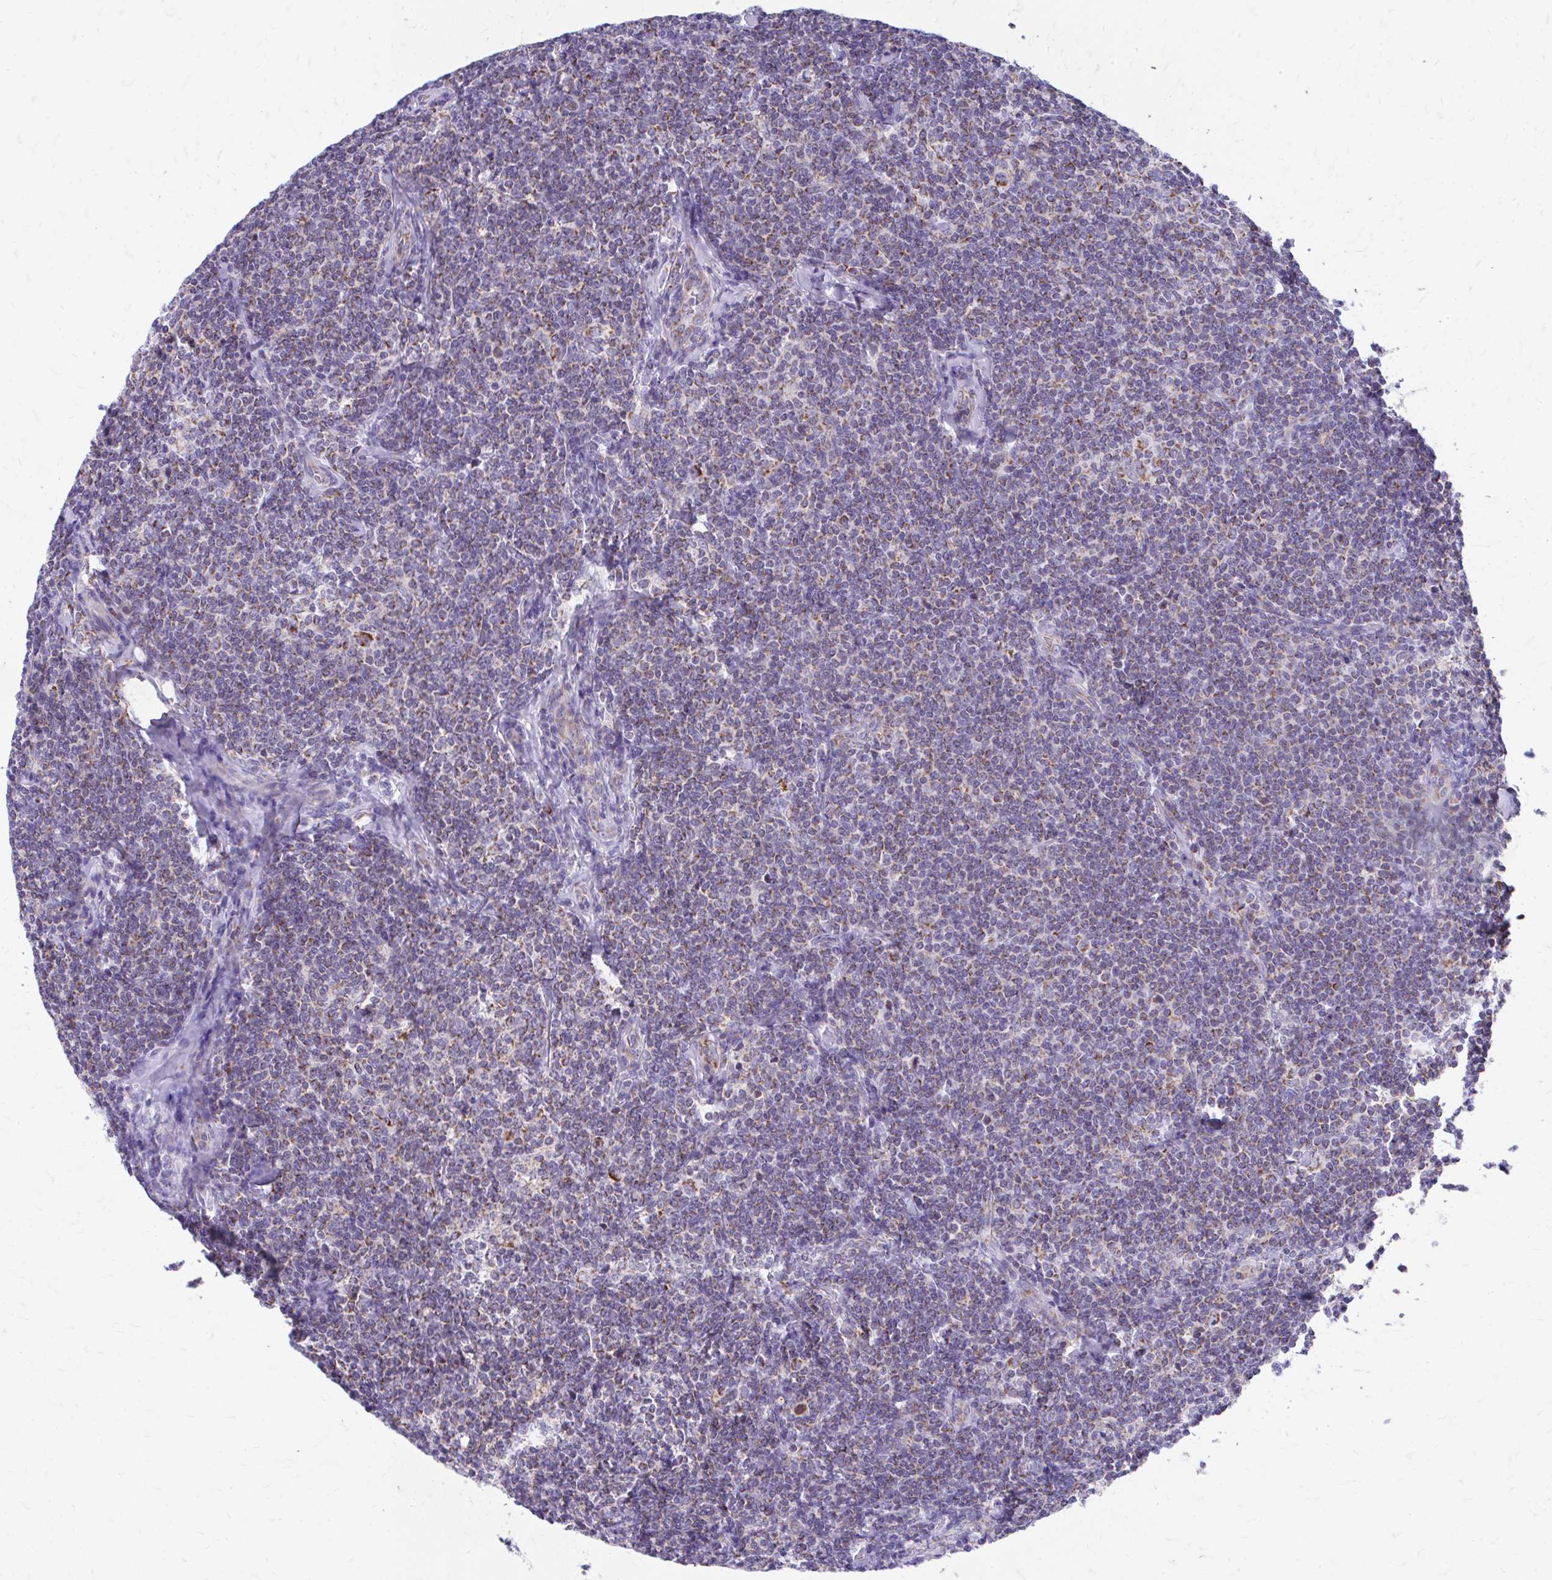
{"staining": {"intensity": "moderate", "quantity": "25%-75%", "location": "cytoplasmic/membranous"}, "tissue": "lymphoma", "cell_type": "Tumor cells", "image_type": "cancer", "snomed": [{"axis": "morphology", "description": "Malignant lymphoma, non-Hodgkin's type, Low grade"}, {"axis": "topography", "description": "Lymph node"}], "caption": "Immunohistochemistry (IHC) image of human malignant lymphoma, non-Hodgkin's type (low-grade) stained for a protein (brown), which reveals medium levels of moderate cytoplasmic/membranous positivity in approximately 25%-75% of tumor cells.", "gene": "MRPL19", "patient": {"sex": "female", "age": 56}}